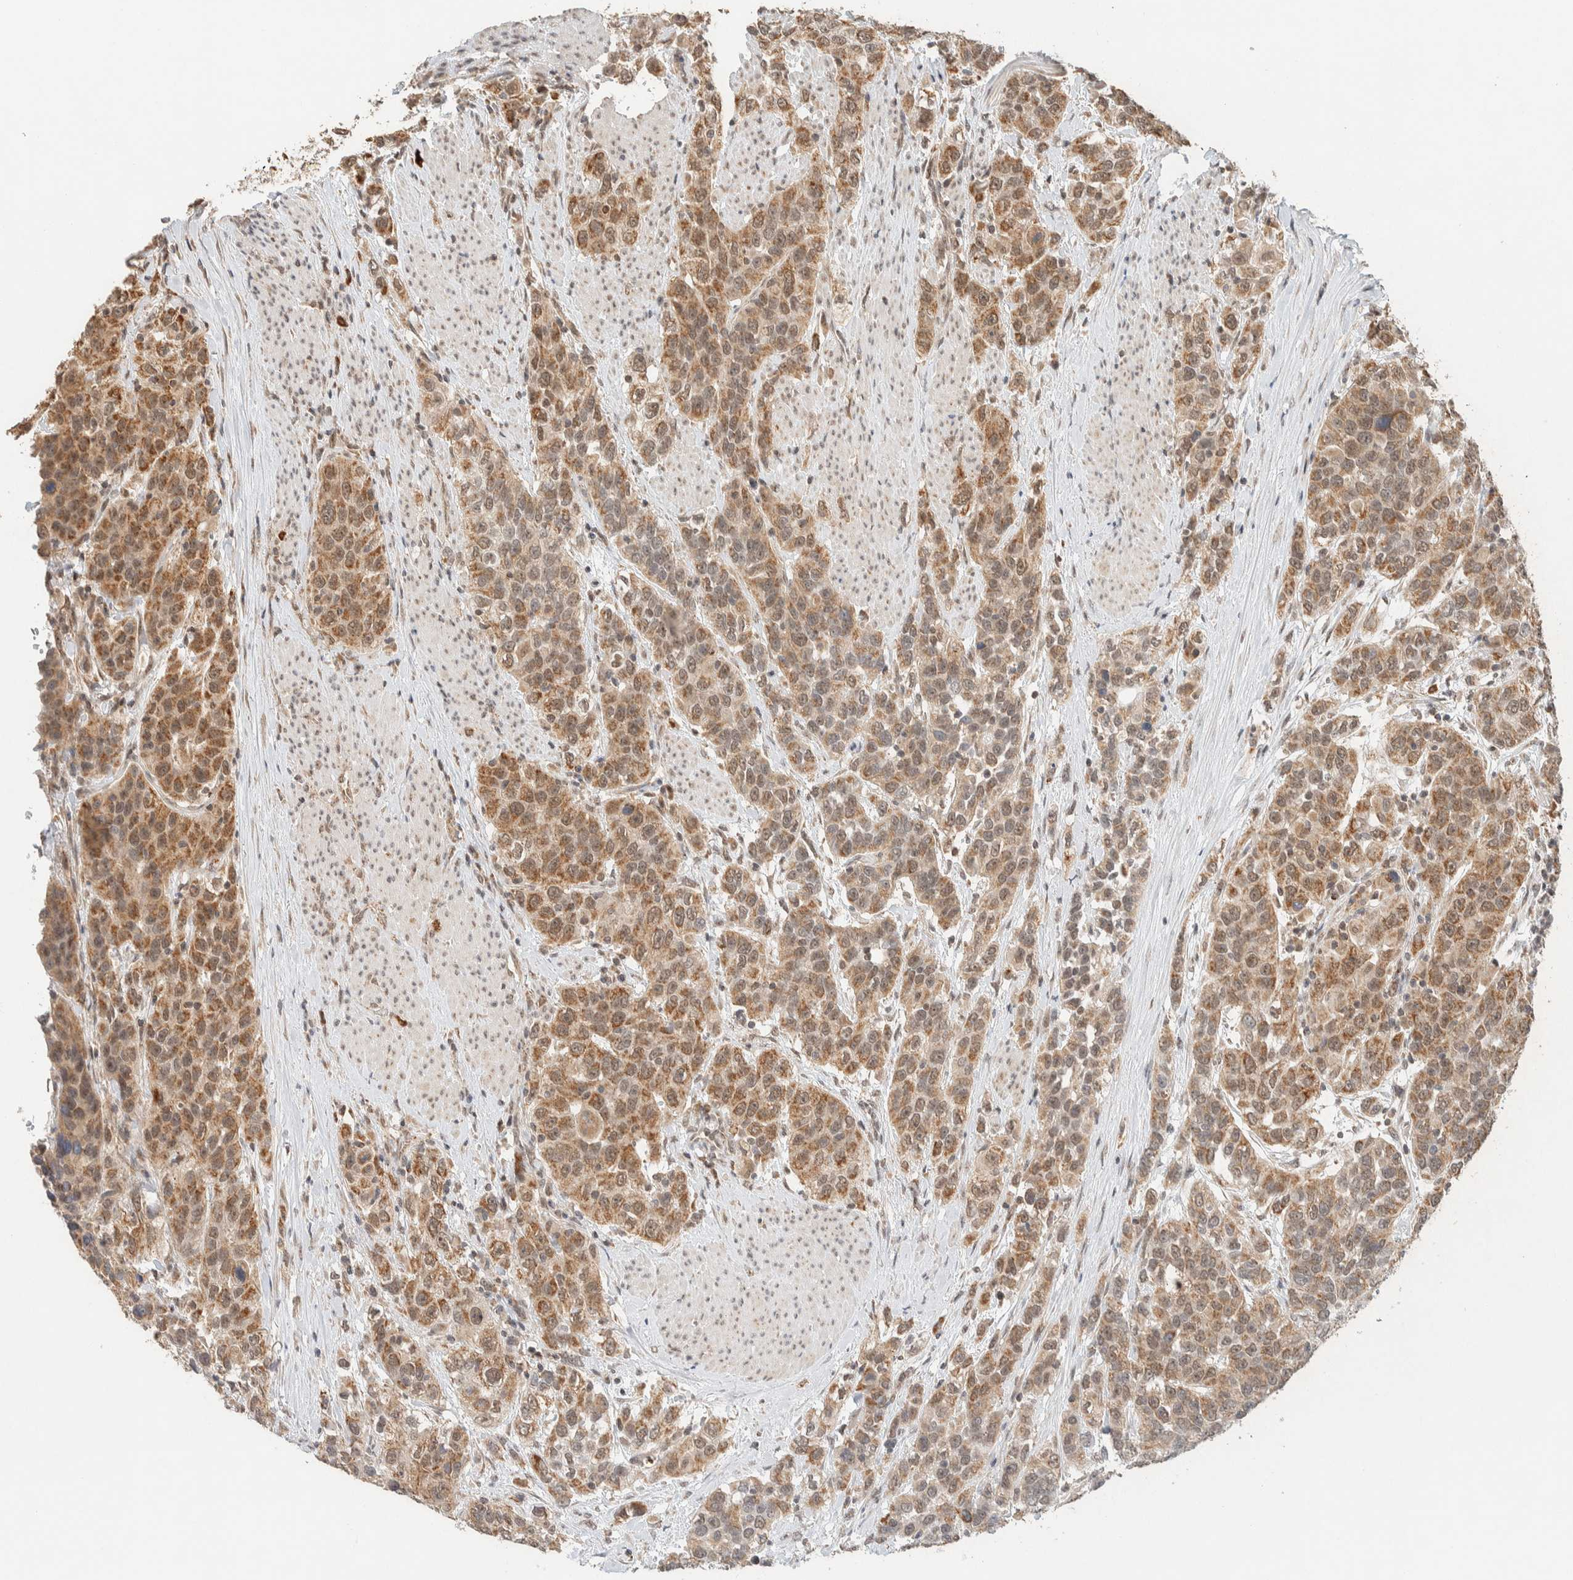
{"staining": {"intensity": "moderate", "quantity": ">75%", "location": "cytoplasmic/membranous"}, "tissue": "urothelial cancer", "cell_type": "Tumor cells", "image_type": "cancer", "snomed": [{"axis": "morphology", "description": "Urothelial carcinoma, High grade"}, {"axis": "topography", "description": "Urinary bladder"}], "caption": "Human urothelial cancer stained with a brown dye demonstrates moderate cytoplasmic/membranous positive staining in about >75% of tumor cells.", "gene": "MRPL41", "patient": {"sex": "female", "age": 80}}